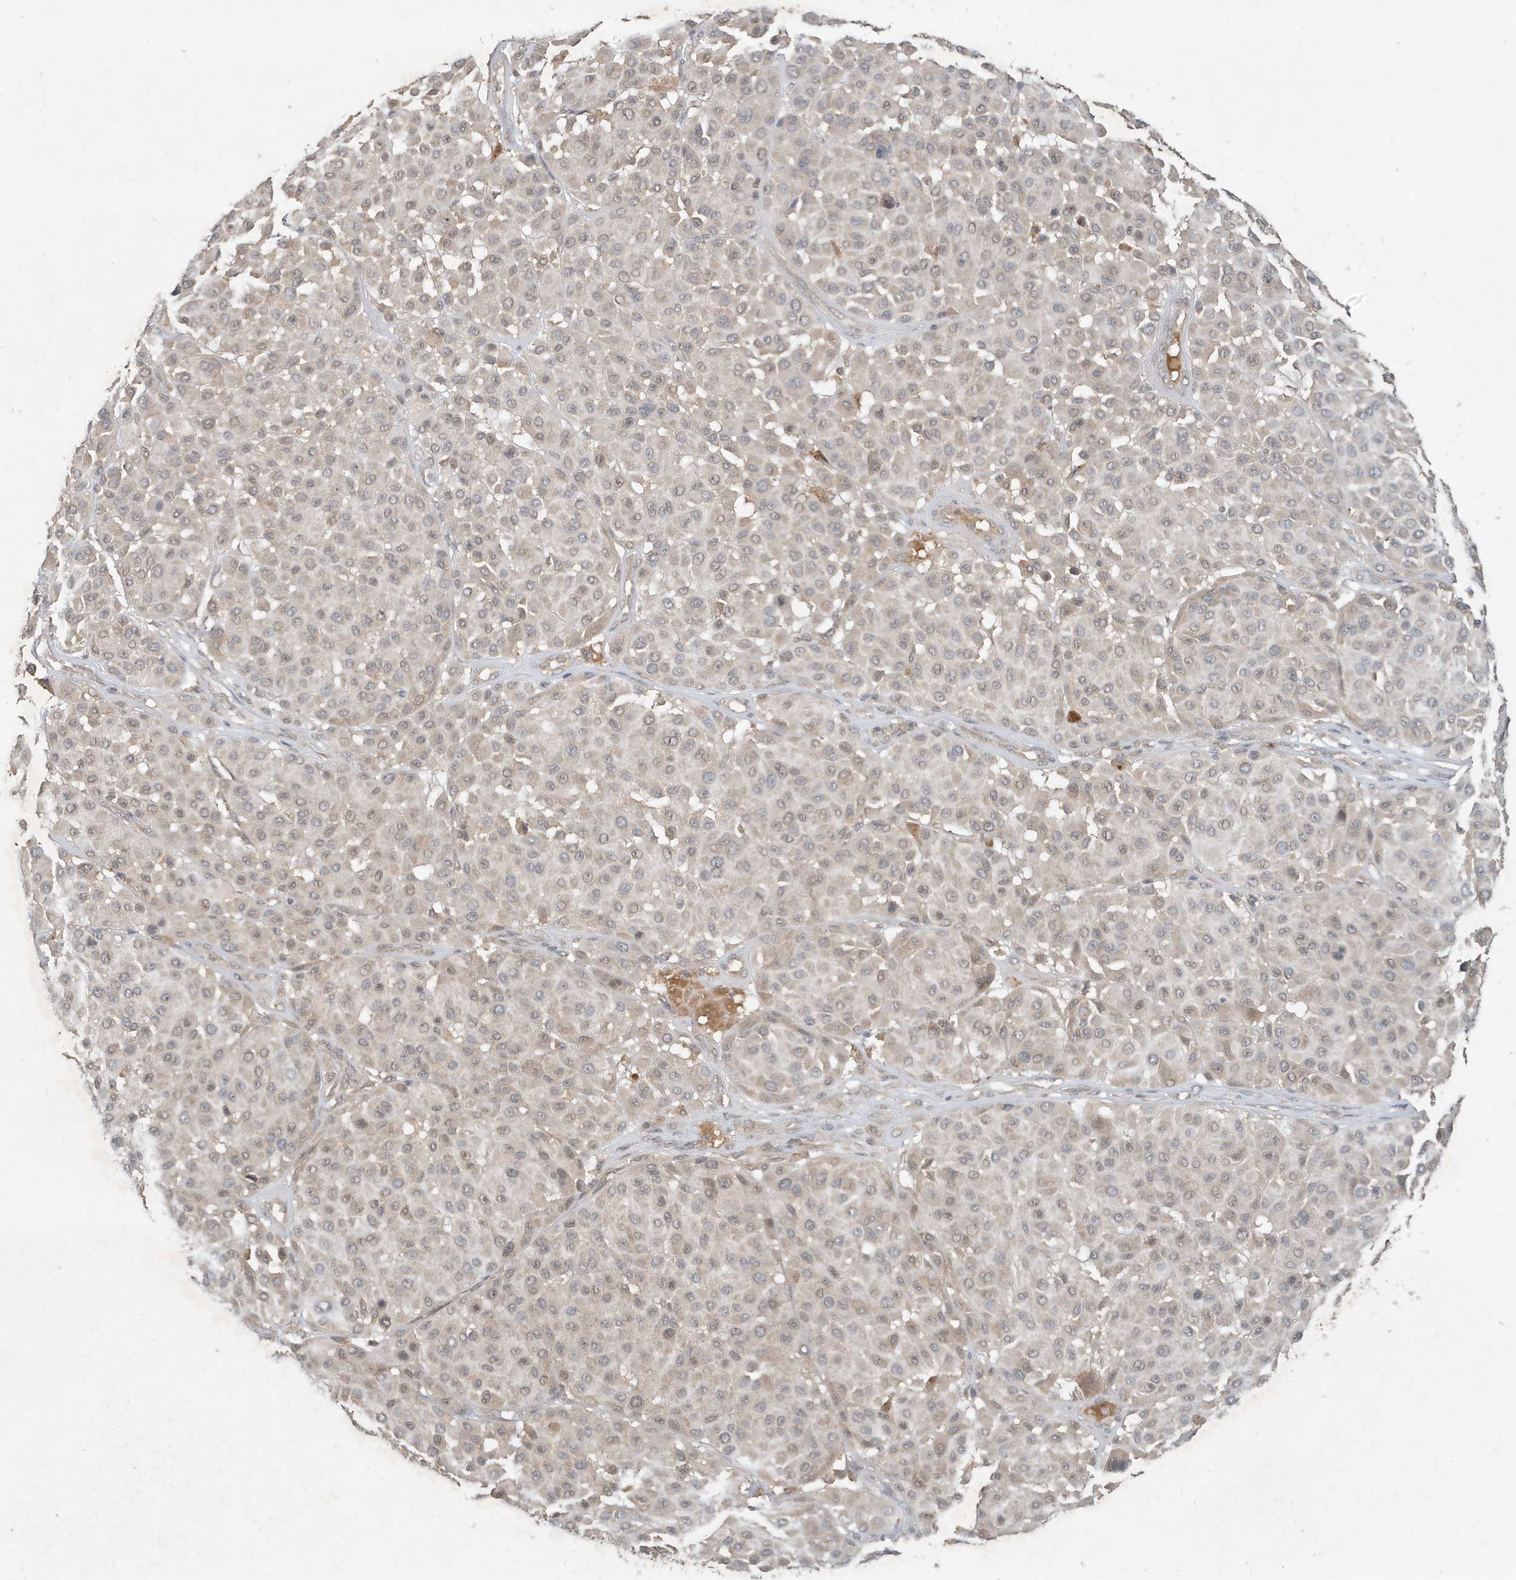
{"staining": {"intensity": "negative", "quantity": "none", "location": "none"}, "tissue": "melanoma", "cell_type": "Tumor cells", "image_type": "cancer", "snomed": [{"axis": "morphology", "description": "Malignant melanoma, Metastatic site"}, {"axis": "topography", "description": "Soft tissue"}], "caption": "A high-resolution photomicrograph shows immunohistochemistry staining of malignant melanoma (metastatic site), which exhibits no significant positivity in tumor cells. The staining is performed using DAB (3,3'-diaminobenzidine) brown chromogen with nuclei counter-stained in using hematoxylin.", "gene": "ABCB9", "patient": {"sex": "male", "age": 41}}